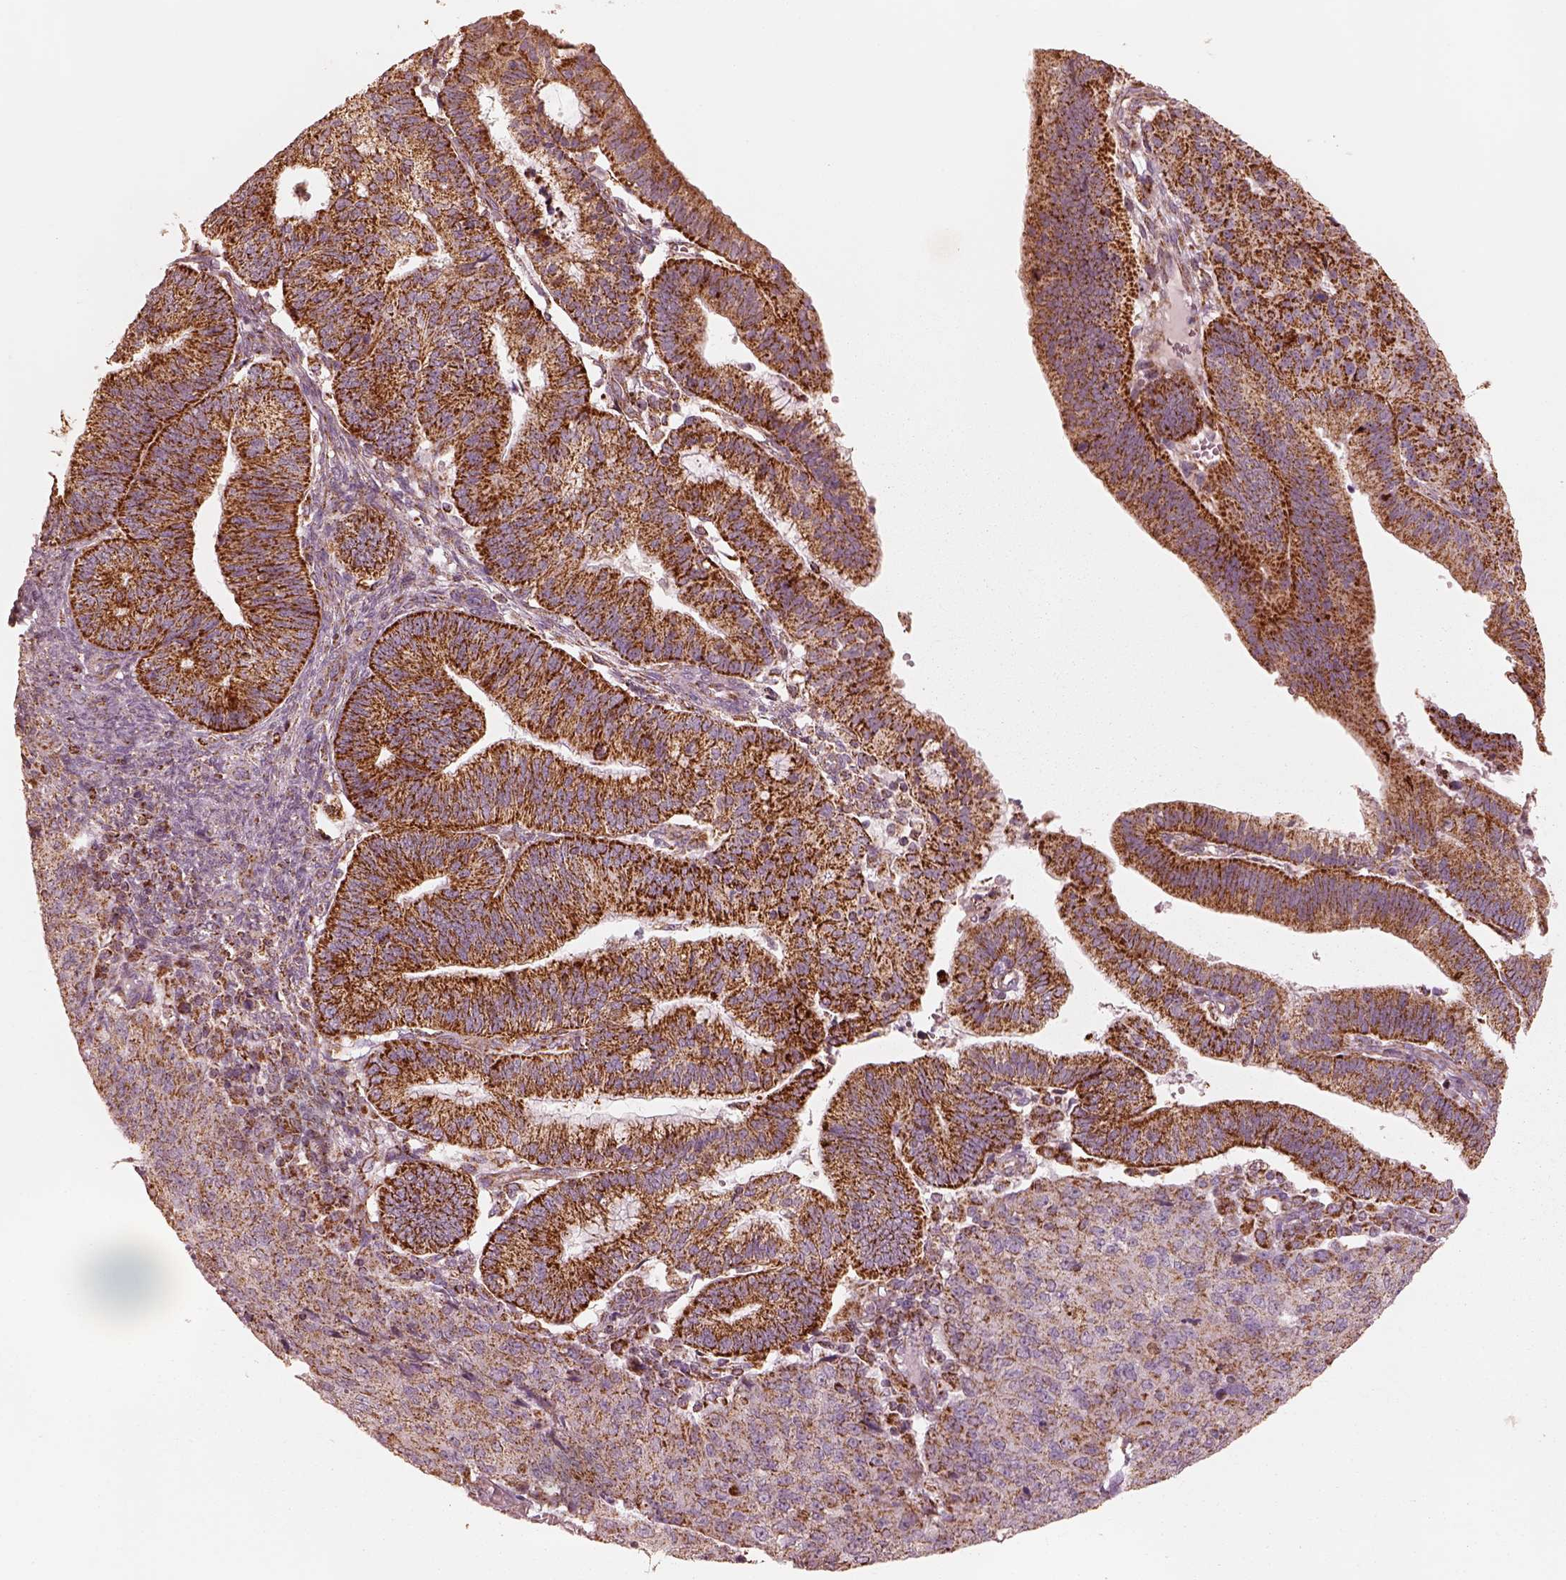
{"staining": {"intensity": "strong", "quantity": ">75%", "location": "cytoplasmic/membranous"}, "tissue": "endometrial cancer", "cell_type": "Tumor cells", "image_type": "cancer", "snomed": [{"axis": "morphology", "description": "Adenocarcinoma, NOS"}, {"axis": "topography", "description": "Endometrium"}], "caption": "Endometrial cancer stained with a protein marker exhibits strong staining in tumor cells.", "gene": "ENTPD6", "patient": {"sex": "female", "age": 82}}